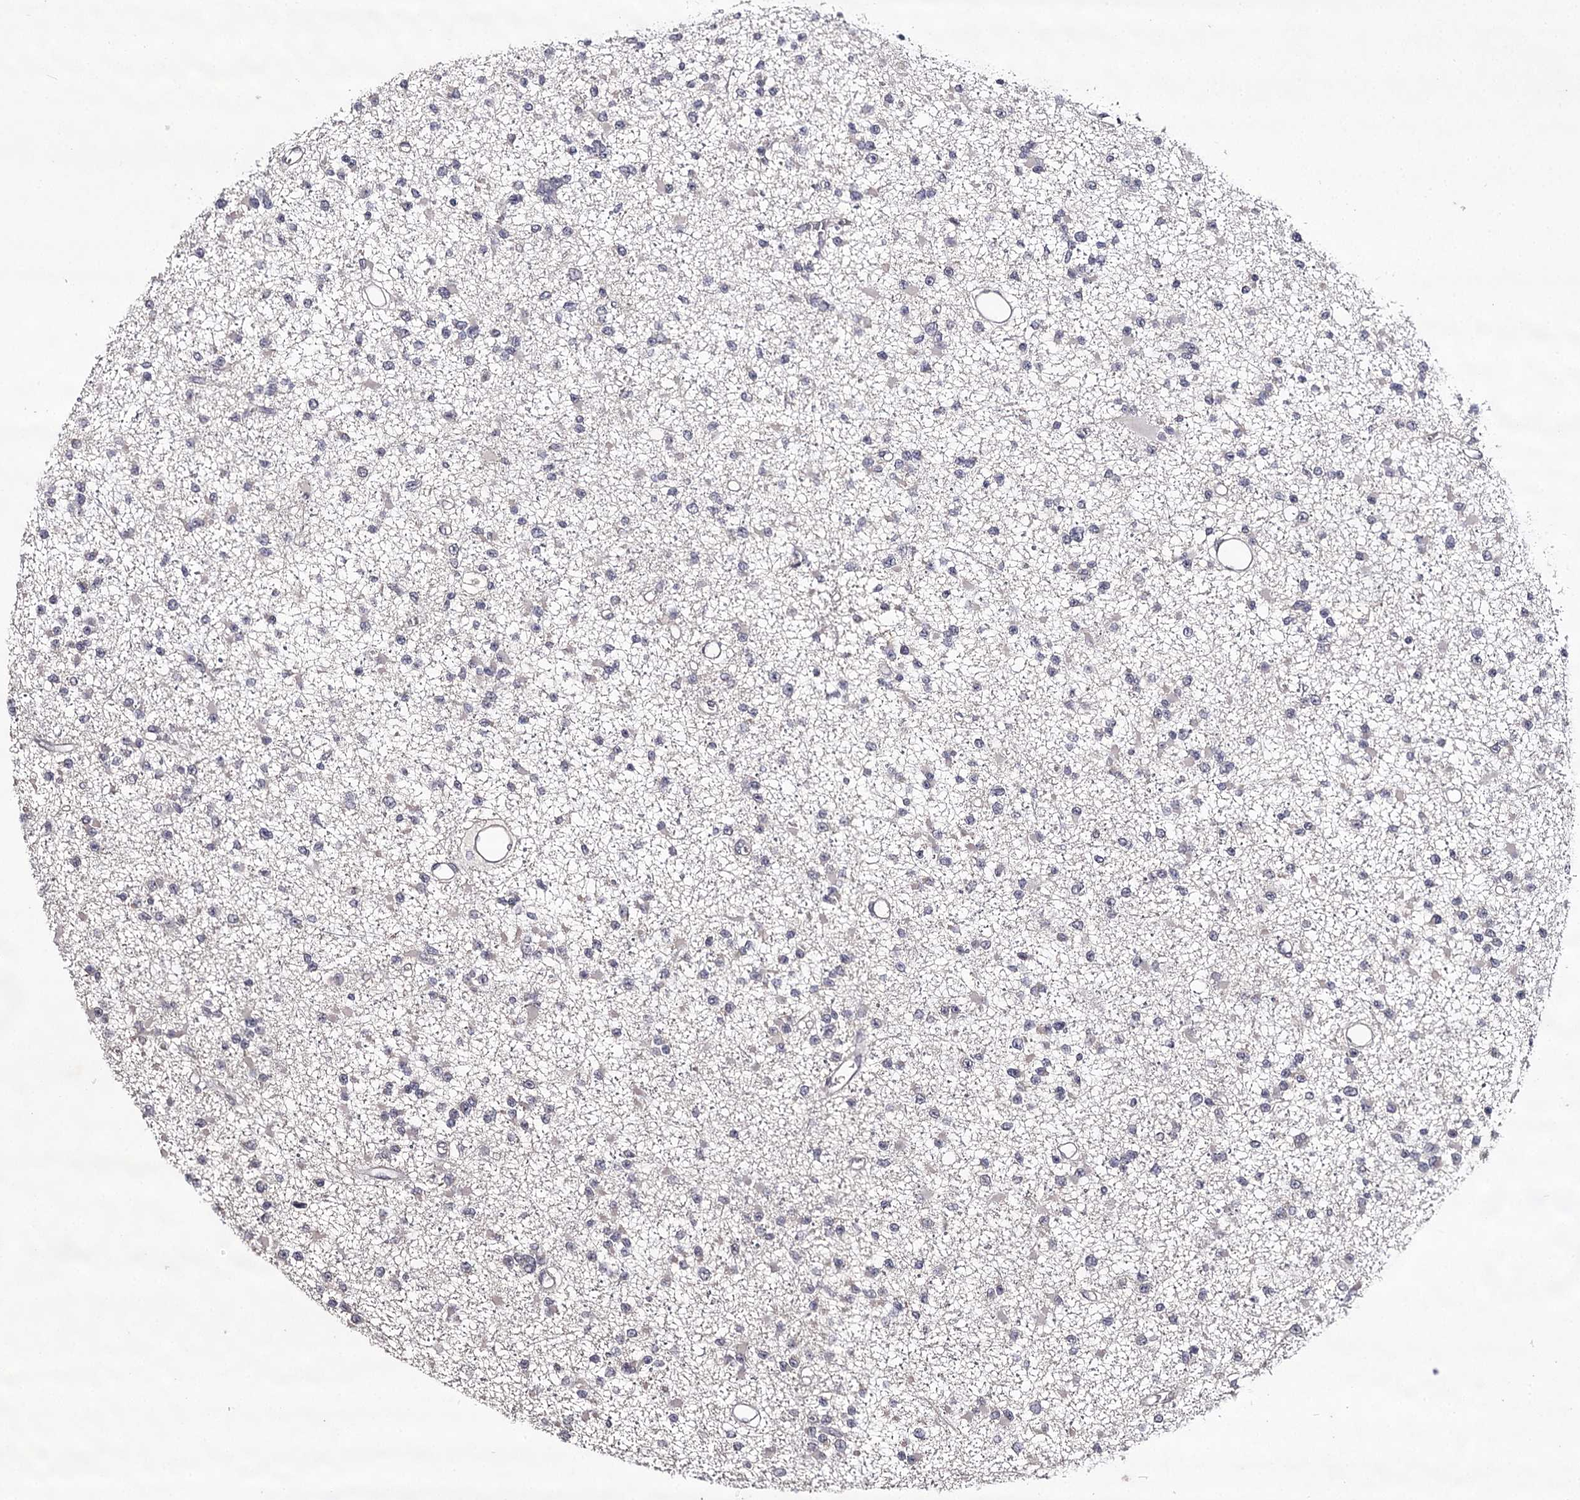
{"staining": {"intensity": "negative", "quantity": "none", "location": "none"}, "tissue": "glioma", "cell_type": "Tumor cells", "image_type": "cancer", "snomed": [{"axis": "morphology", "description": "Glioma, malignant, Low grade"}, {"axis": "topography", "description": "Brain"}], "caption": "A photomicrograph of human glioma is negative for staining in tumor cells.", "gene": "PRM2", "patient": {"sex": "female", "age": 22}}